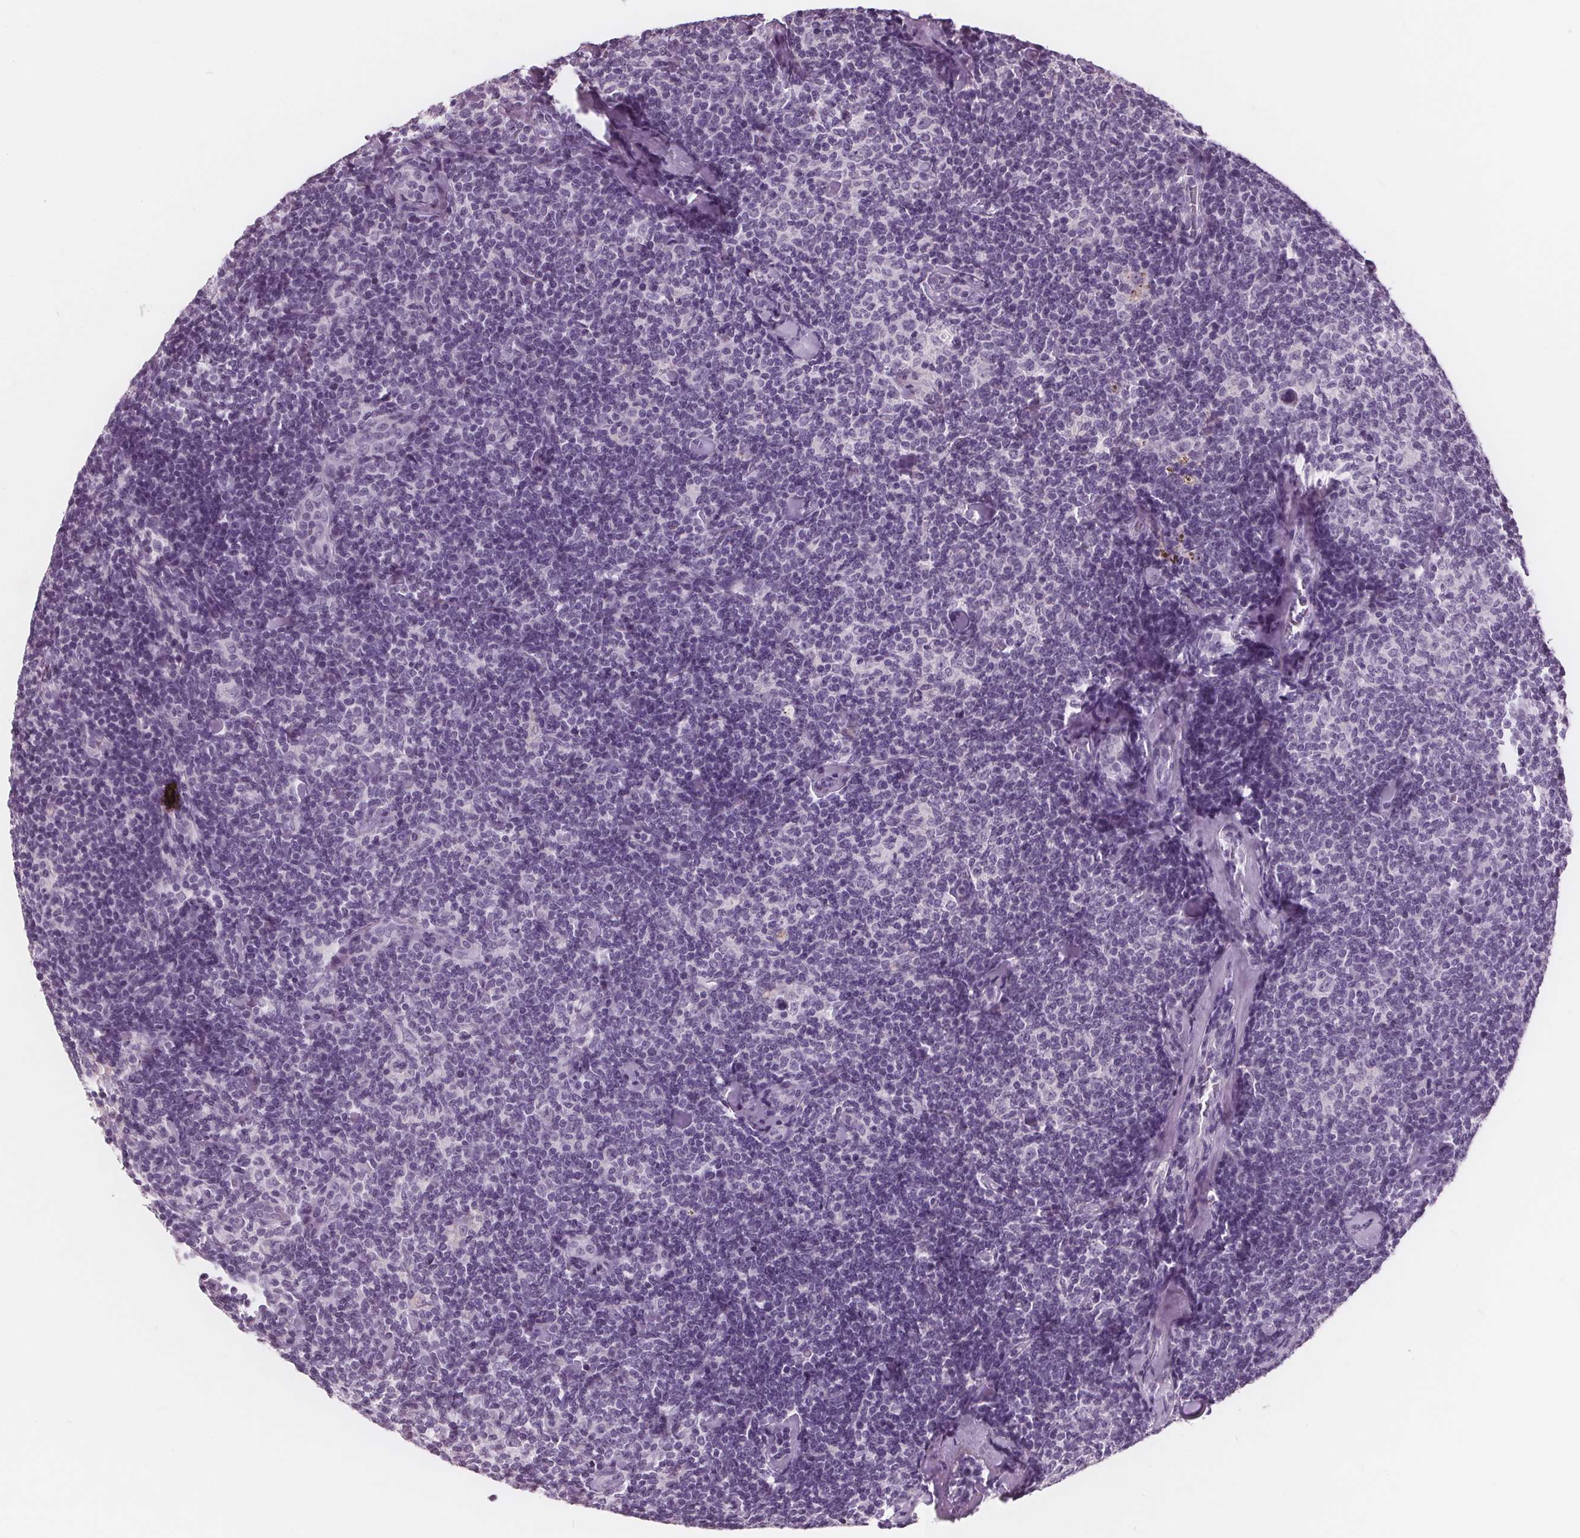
{"staining": {"intensity": "negative", "quantity": "none", "location": "none"}, "tissue": "lymphoma", "cell_type": "Tumor cells", "image_type": "cancer", "snomed": [{"axis": "morphology", "description": "Malignant lymphoma, non-Hodgkin's type, Low grade"}, {"axis": "topography", "description": "Lymph node"}], "caption": "A high-resolution image shows immunohistochemistry staining of lymphoma, which shows no significant positivity in tumor cells.", "gene": "AMBP", "patient": {"sex": "female", "age": 56}}